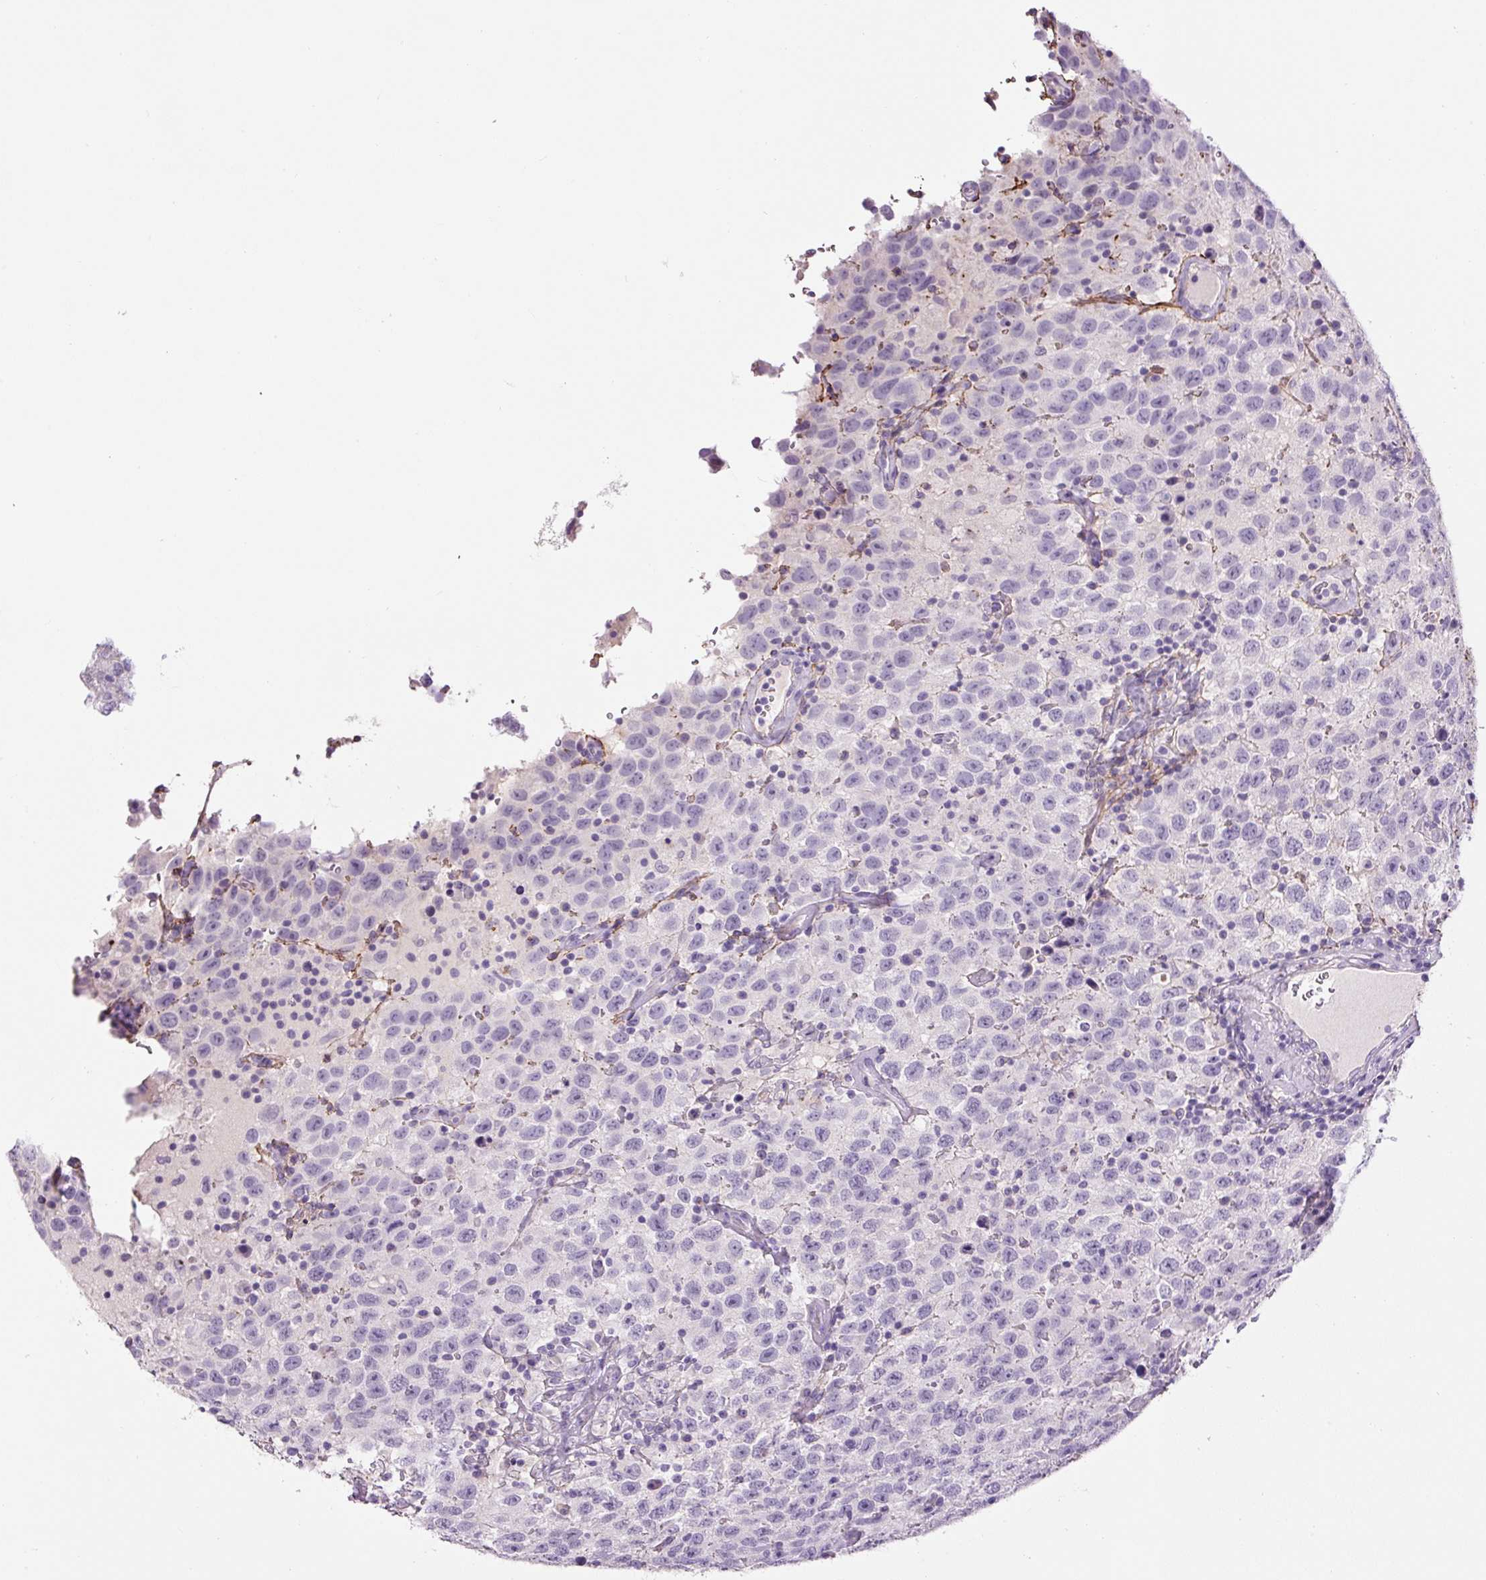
{"staining": {"intensity": "negative", "quantity": "none", "location": "none"}, "tissue": "testis cancer", "cell_type": "Tumor cells", "image_type": "cancer", "snomed": [{"axis": "morphology", "description": "Seminoma, NOS"}, {"axis": "topography", "description": "Testis"}], "caption": "Seminoma (testis) stained for a protein using immunohistochemistry exhibits no staining tumor cells.", "gene": "FBN1", "patient": {"sex": "male", "age": 41}}